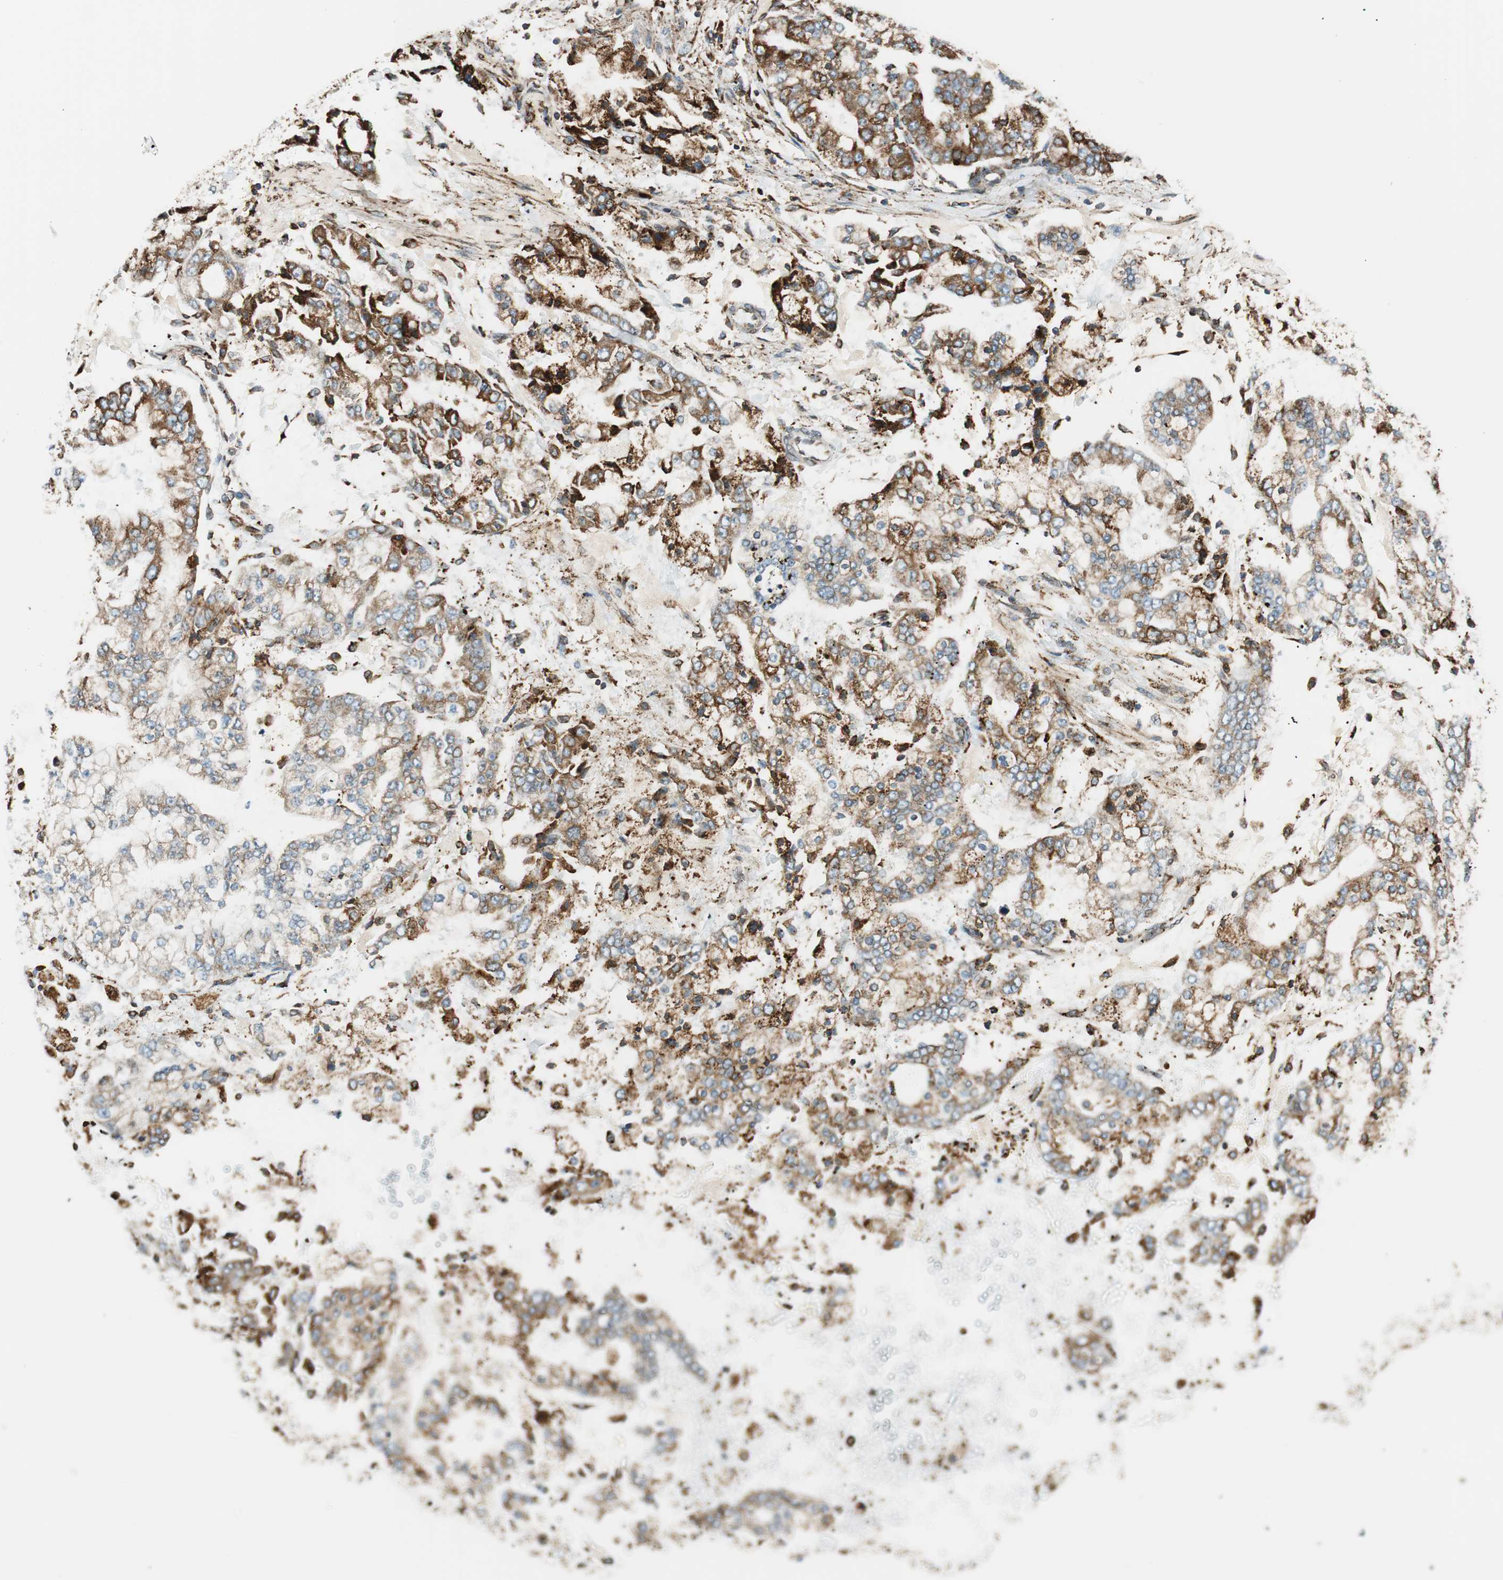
{"staining": {"intensity": "moderate", "quantity": ">75%", "location": "cytoplasmic/membranous"}, "tissue": "stomach cancer", "cell_type": "Tumor cells", "image_type": "cancer", "snomed": [{"axis": "morphology", "description": "Adenocarcinoma, NOS"}, {"axis": "topography", "description": "Stomach"}], "caption": "Stomach cancer (adenocarcinoma) stained with a protein marker reveals moderate staining in tumor cells.", "gene": "PRKCSH", "patient": {"sex": "male", "age": 76}}